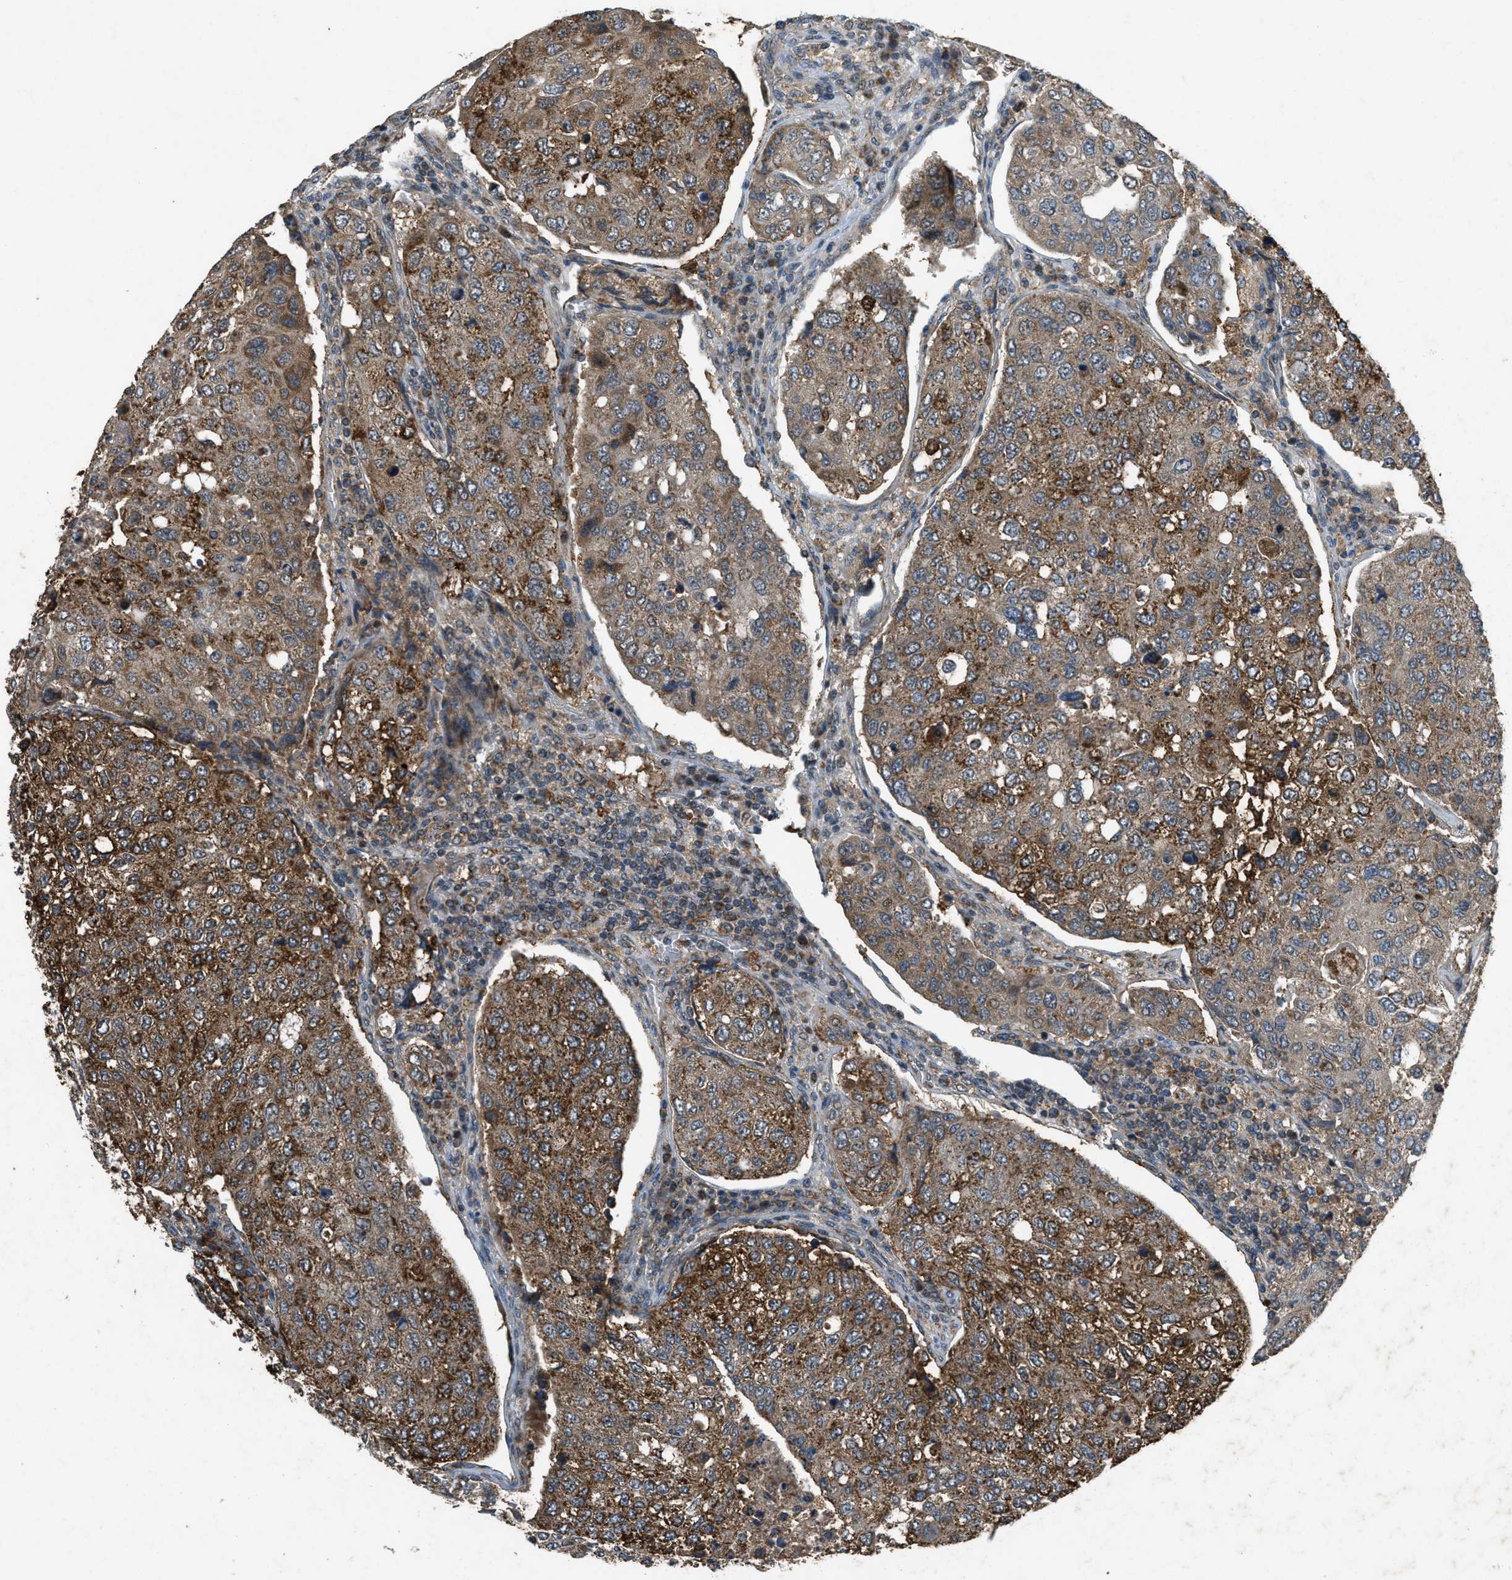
{"staining": {"intensity": "moderate", "quantity": ">75%", "location": "cytoplasmic/membranous"}, "tissue": "urothelial cancer", "cell_type": "Tumor cells", "image_type": "cancer", "snomed": [{"axis": "morphology", "description": "Urothelial carcinoma, High grade"}, {"axis": "topography", "description": "Lymph node"}, {"axis": "topography", "description": "Urinary bladder"}], "caption": "An IHC photomicrograph of tumor tissue is shown. Protein staining in brown labels moderate cytoplasmic/membranous positivity in urothelial cancer within tumor cells. (DAB (3,3'-diaminobenzidine) IHC with brightfield microscopy, high magnification).", "gene": "PPP1R15A", "patient": {"sex": "male", "age": 51}}